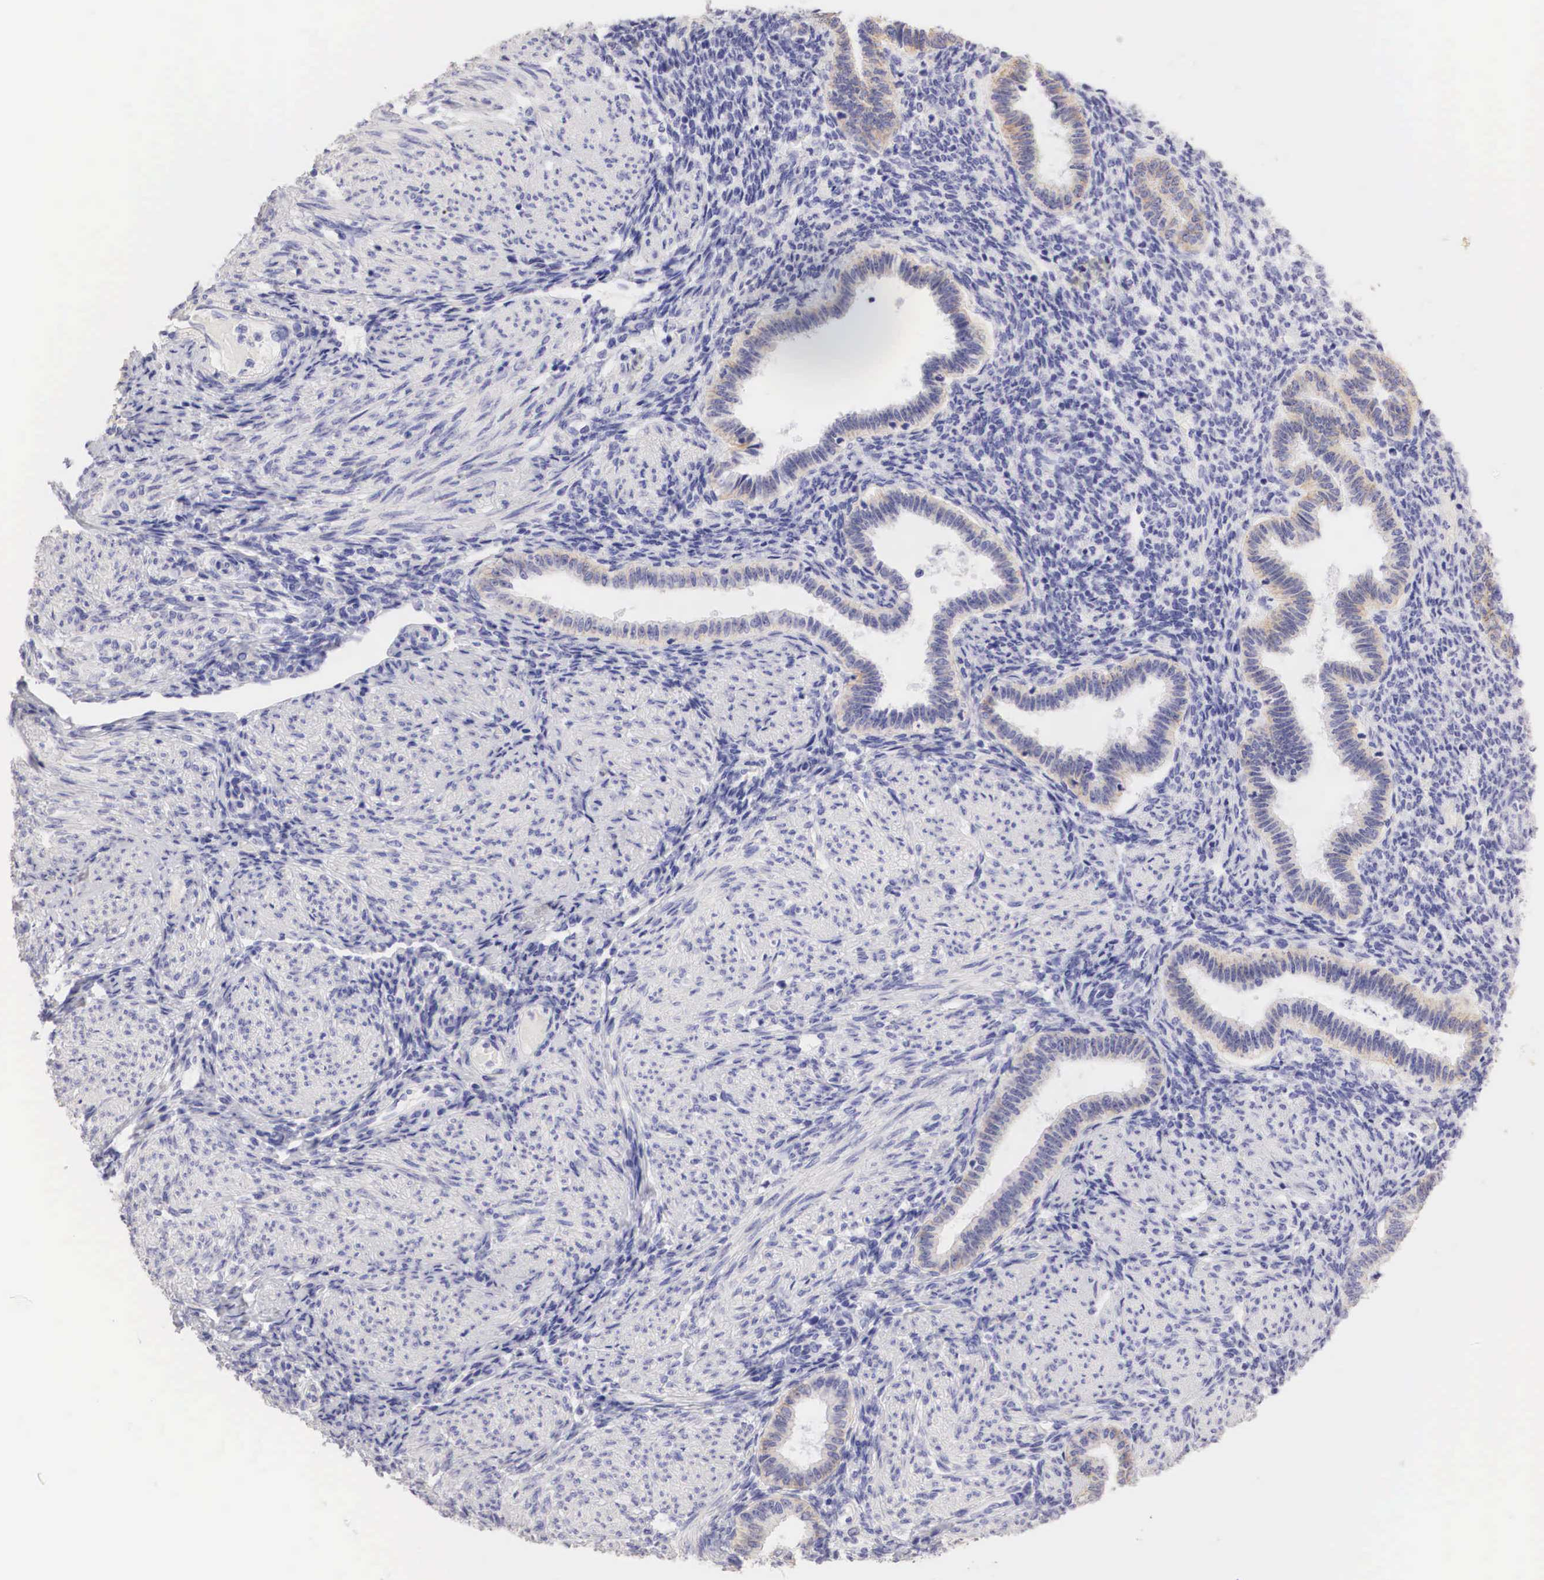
{"staining": {"intensity": "negative", "quantity": "none", "location": "none"}, "tissue": "endometrium", "cell_type": "Cells in endometrial stroma", "image_type": "normal", "snomed": [{"axis": "morphology", "description": "Normal tissue, NOS"}, {"axis": "topography", "description": "Endometrium"}], "caption": "Normal endometrium was stained to show a protein in brown. There is no significant expression in cells in endometrial stroma. Nuclei are stained in blue.", "gene": "ERBB2", "patient": {"sex": "female", "age": 36}}